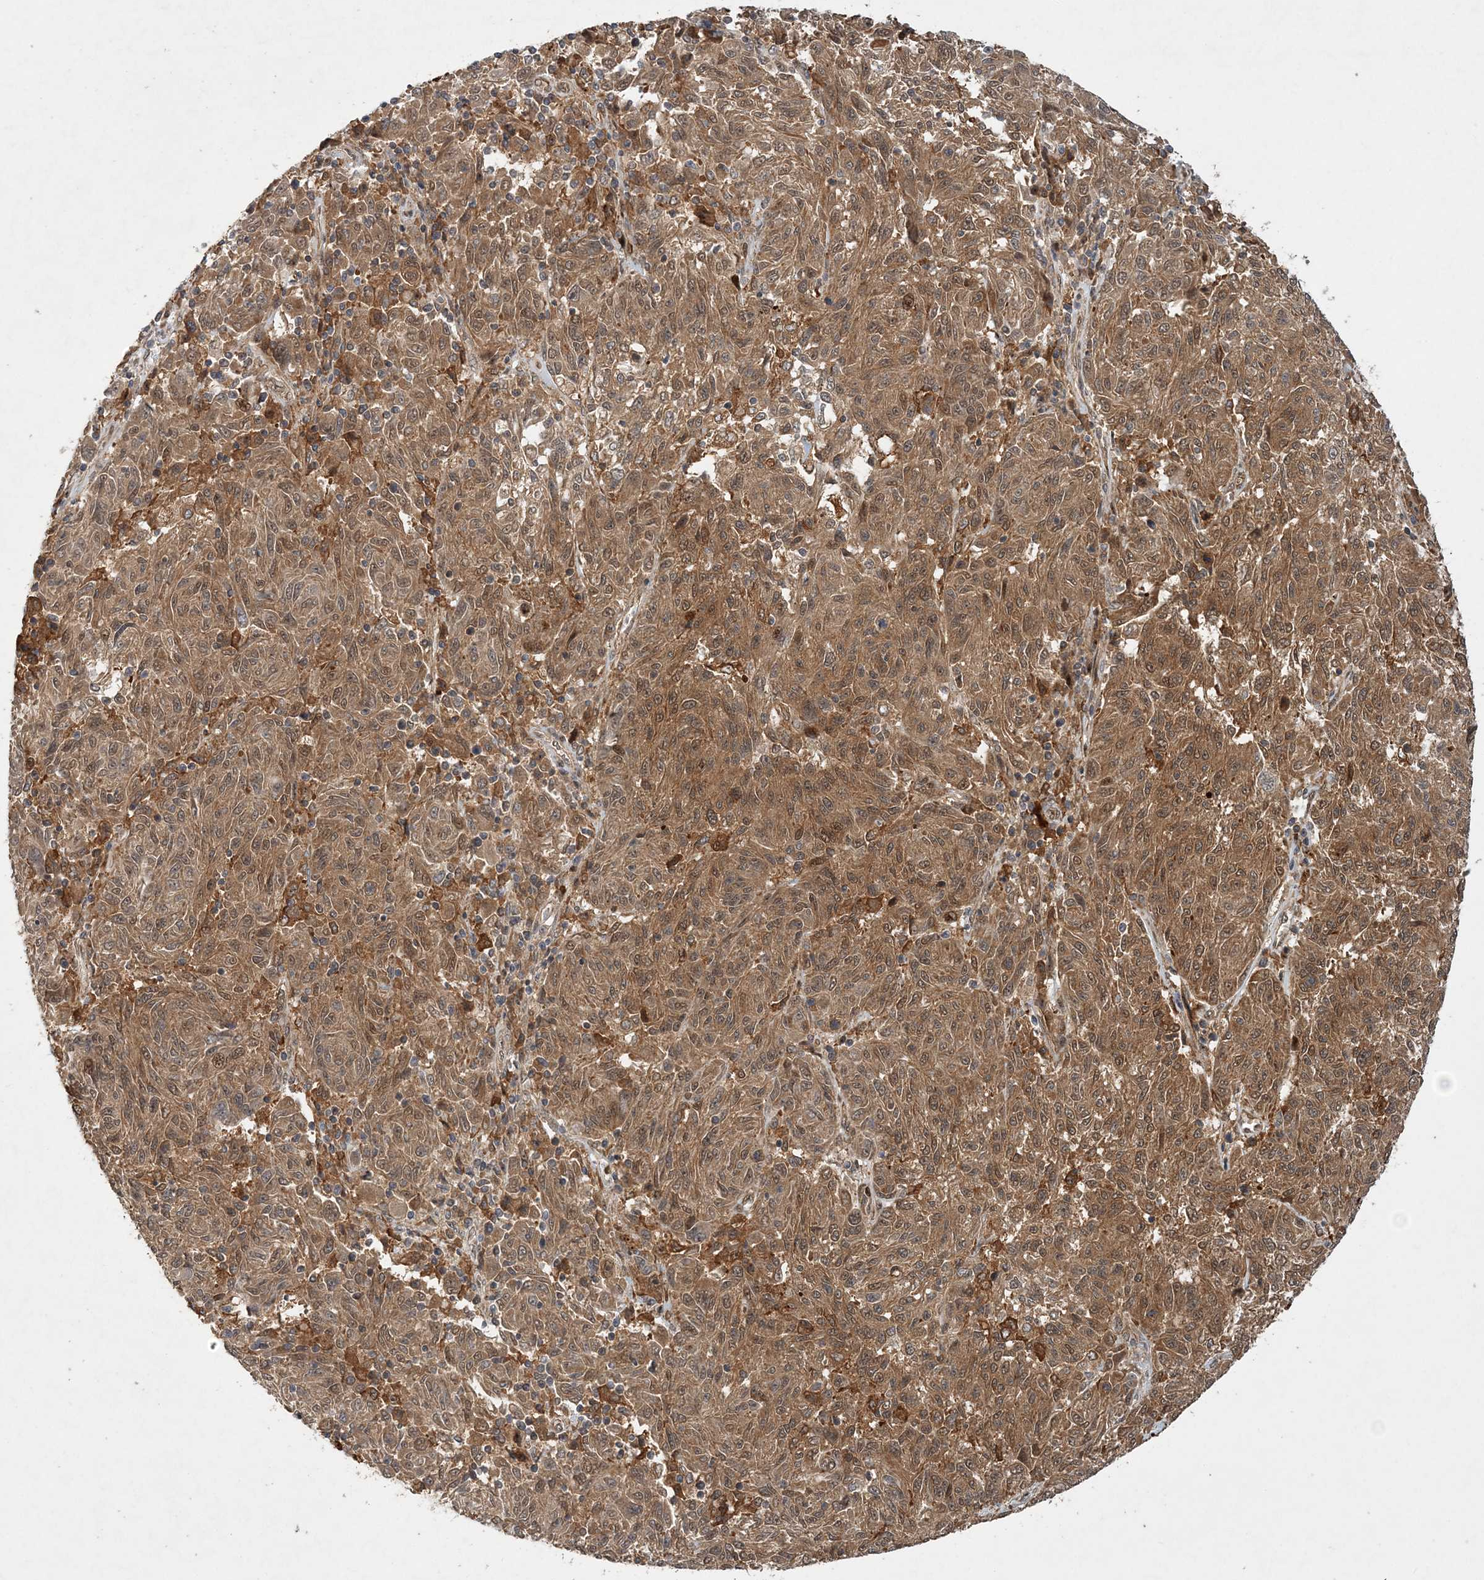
{"staining": {"intensity": "moderate", "quantity": ">75%", "location": "cytoplasmic/membranous"}, "tissue": "melanoma", "cell_type": "Tumor cells", "image_type": "cancer", "snomed": [{"axis": "morphology", "description": "Malignant melanoma, NOS"}, {"axis": "topography", "description": "Skin"}], "caption": "DAB (3,3'-diaminobenzidine) immunohistochemical staining of malignant melanoma shows moderate cytoplasmic/membranous protein expression in about >75% of tumor cells.", "gene": "UBTD2", "patient": {"sex": "male", "age": 53}}